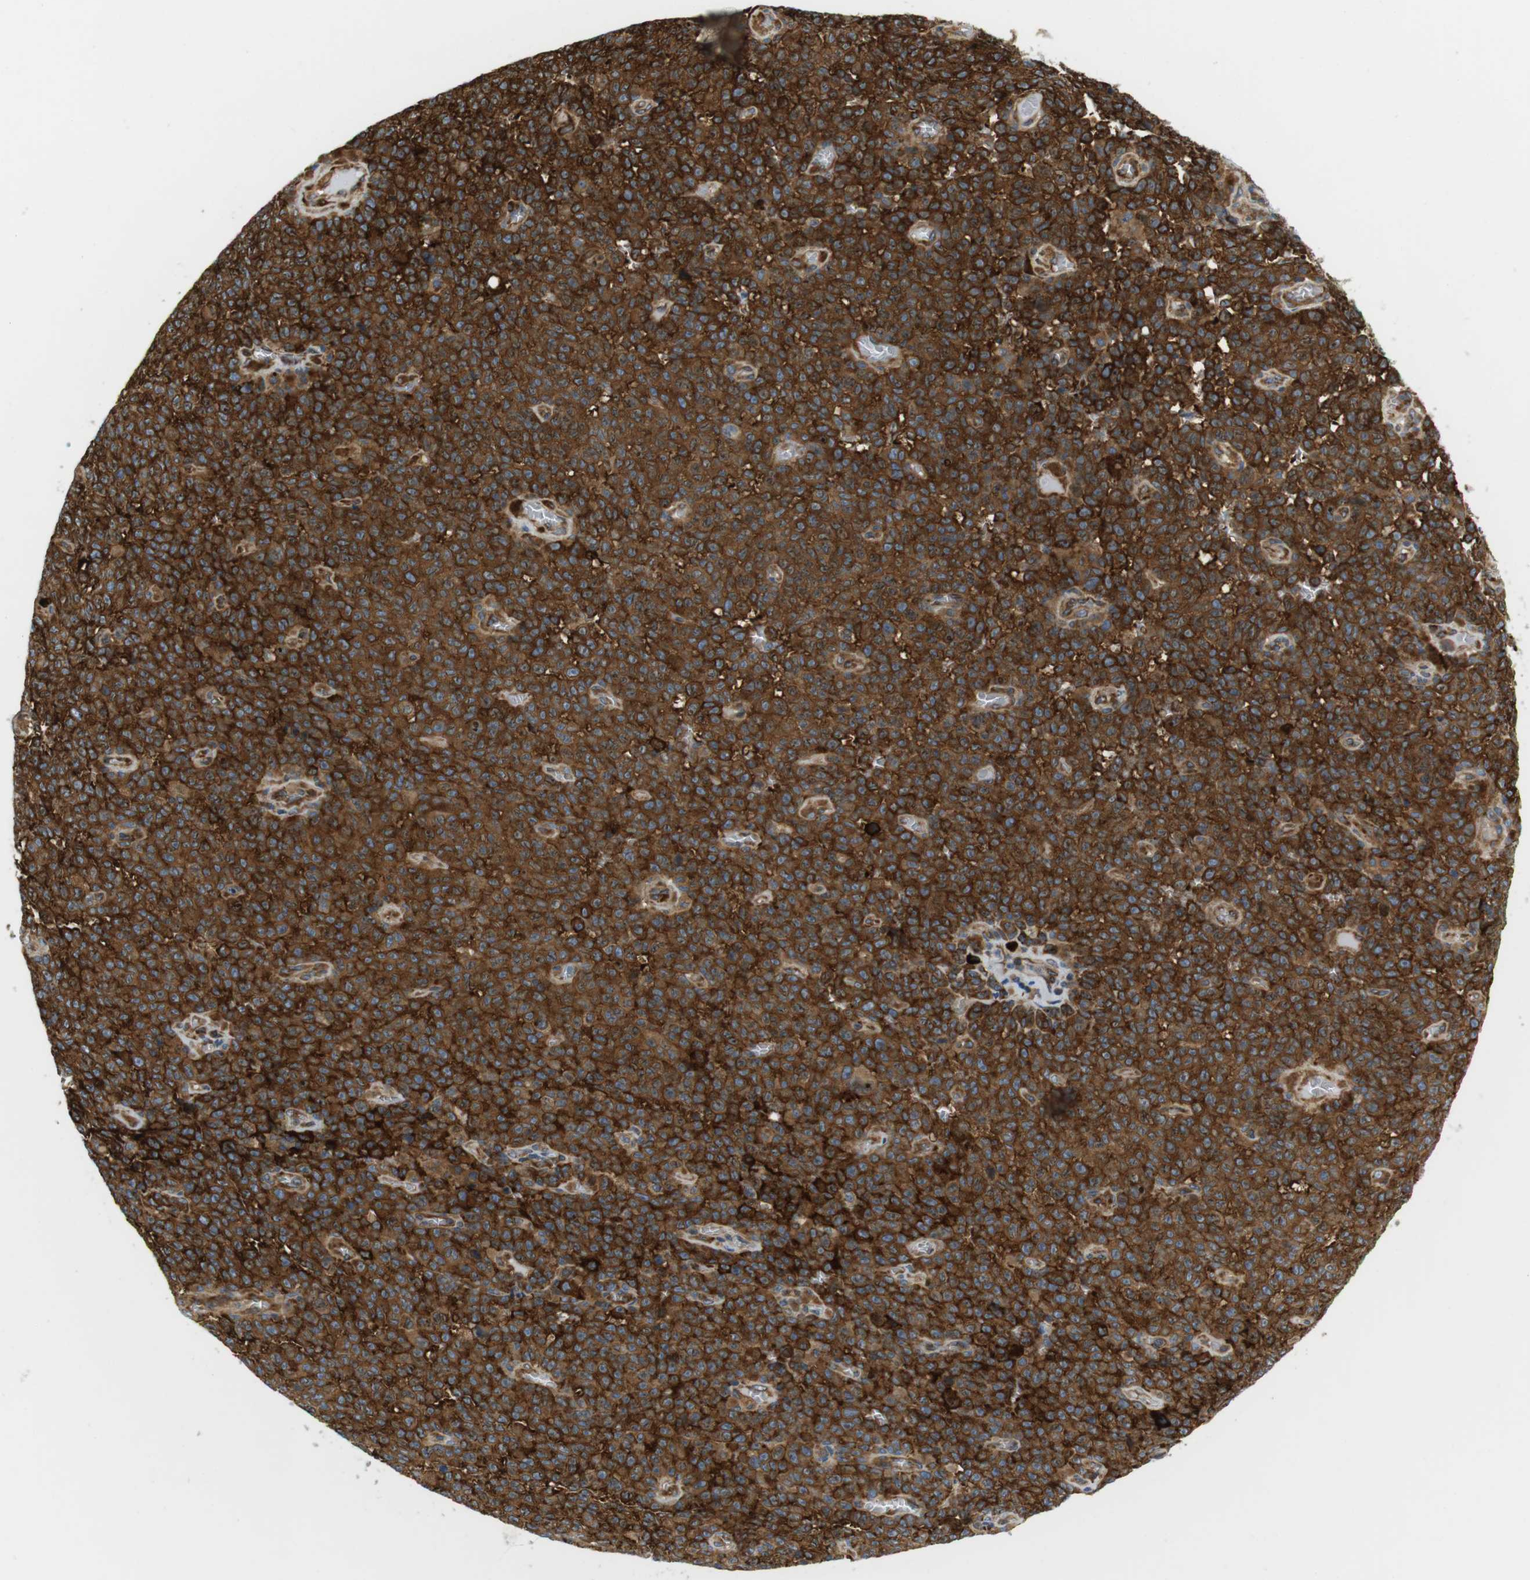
{"staining": {"intensity": "strong", "quantity": ">75%", "location": "cytoplasmic/membranous"}, "tissue": "melanoma", "cell_type": "Tumor cells", "image_type": "cancer", "snomed": [{"axis": "morphology", "description": "Malignant melanoma, NOS"}, {"axis": "topography", "description": "Skin"}], "caption": "This image displays immunohistochemistry (IHC) staining of malignant melanoma, with high strong cytoplasmic/membranous expression in approximately >75% of tumor cells.", "gene": "TMEM200A", "patient": {"sex": "female", "age": 82}}